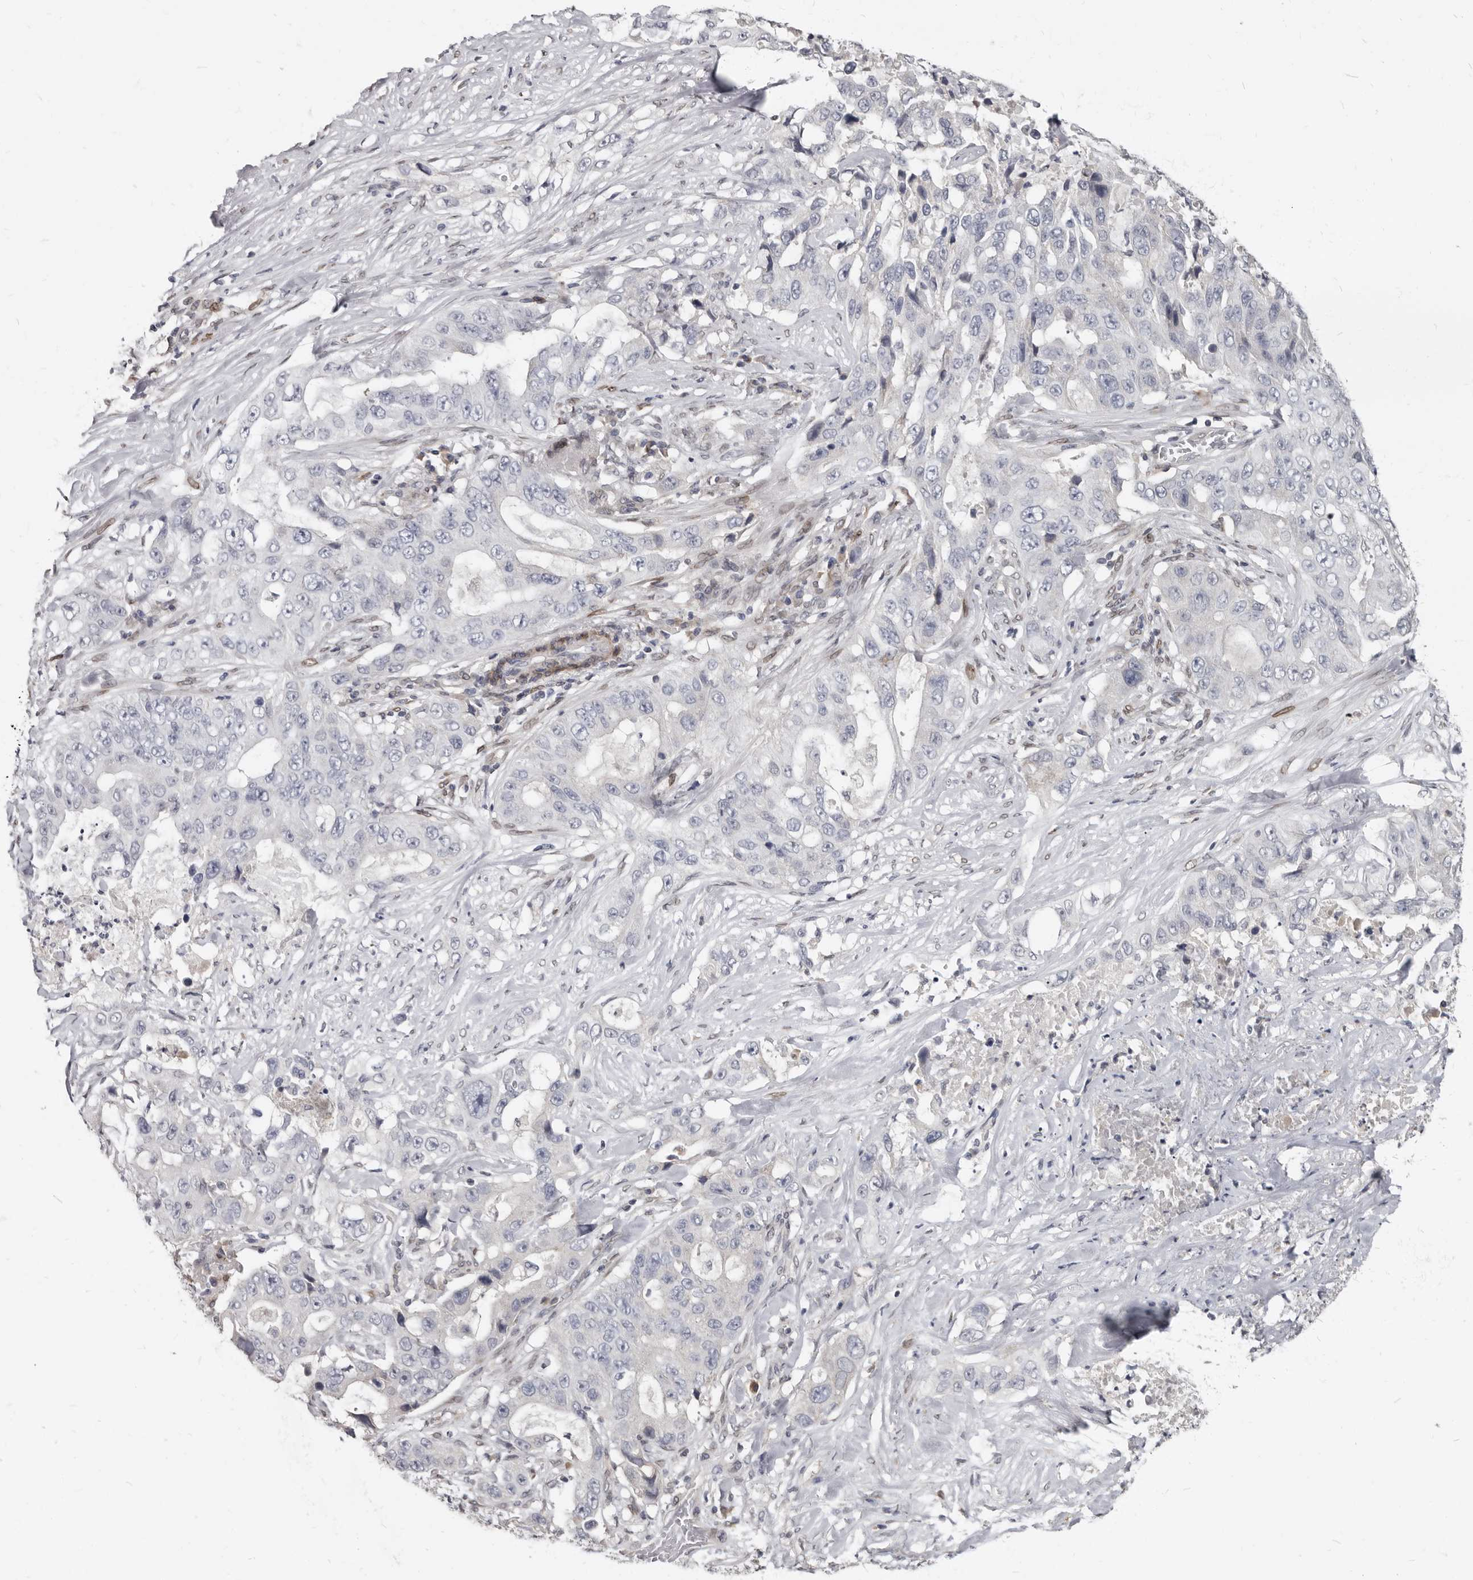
{"staining": {"intensity": "negative", "quantity": "none", "location": "none"}, "tissue": "lung cancer", "cell_type": "Tumor cells", "image_type": "cancer", "snomed": [{"axis": "morphology", "description": "Adenocarcinoma, NOS"}, {"axis": "topography", "description": "Lung"}], "caption": "Protein analysis of lung adenocarcinoma shows no significant positivity in tumor cells.", "gene": "MRGPRF", "patient": {"sex": "female", "age": 51}}